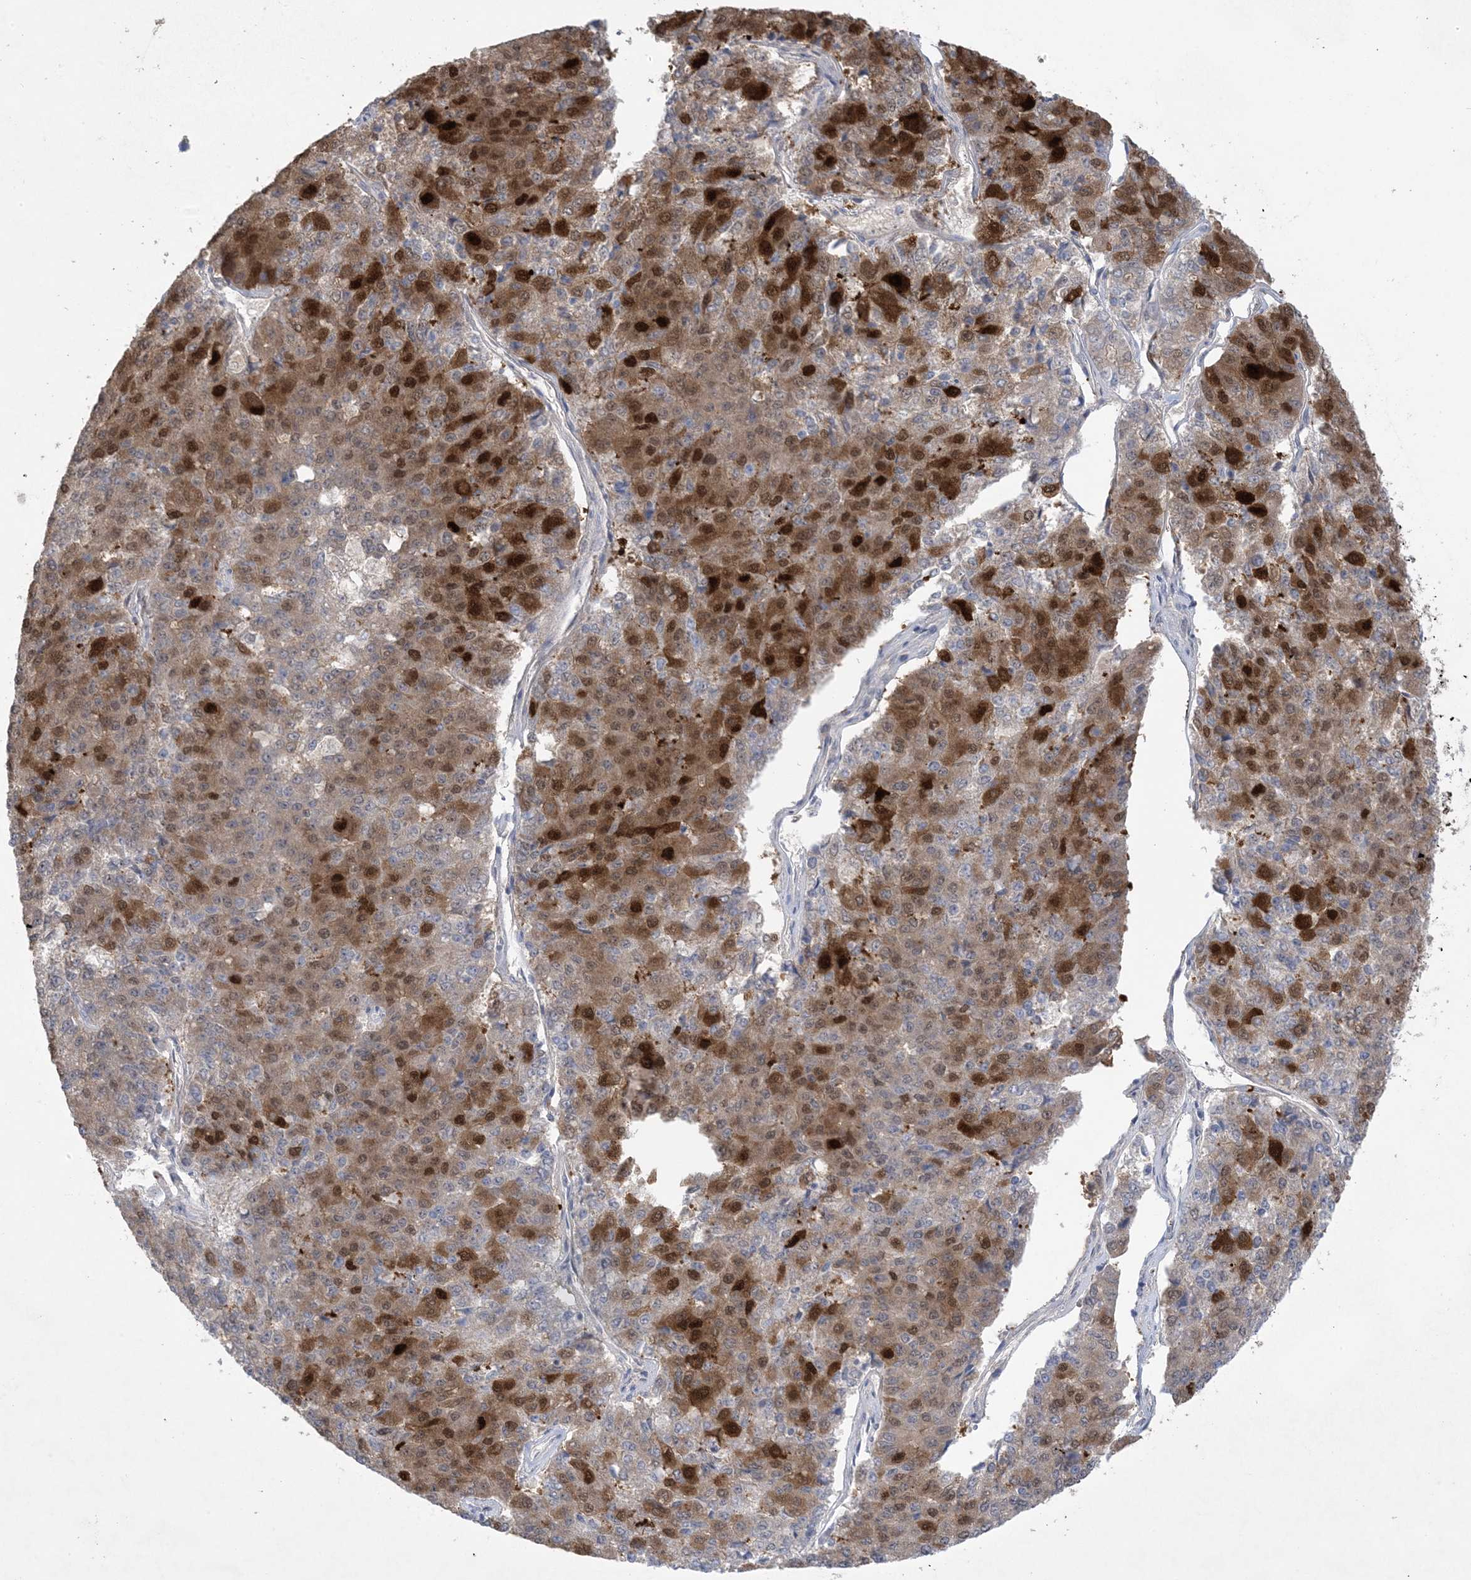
{"staining": {"intensity": "strong", "quantity": "25%-75%", "location": "cytoplasmic/membranous,nuclear"}, "tissue": "pancreatic cancer", "cell_type": "Tumor cells", "image_type": "cancer", "snomed": [{"axis": "morphology", "description": "Adenocarcinoma, NOS"}, {"axis": "topography", "description": "Pancreas"}], "caption": "Pancreatic cancer stained with immunohistochemistry reveals strong cytoplasmic/membranous and nuclear expression in approximately 25%-75% of tumor cells.", "gene": "HMGCS1", "patient": {"sex": "male", "age": 50}}